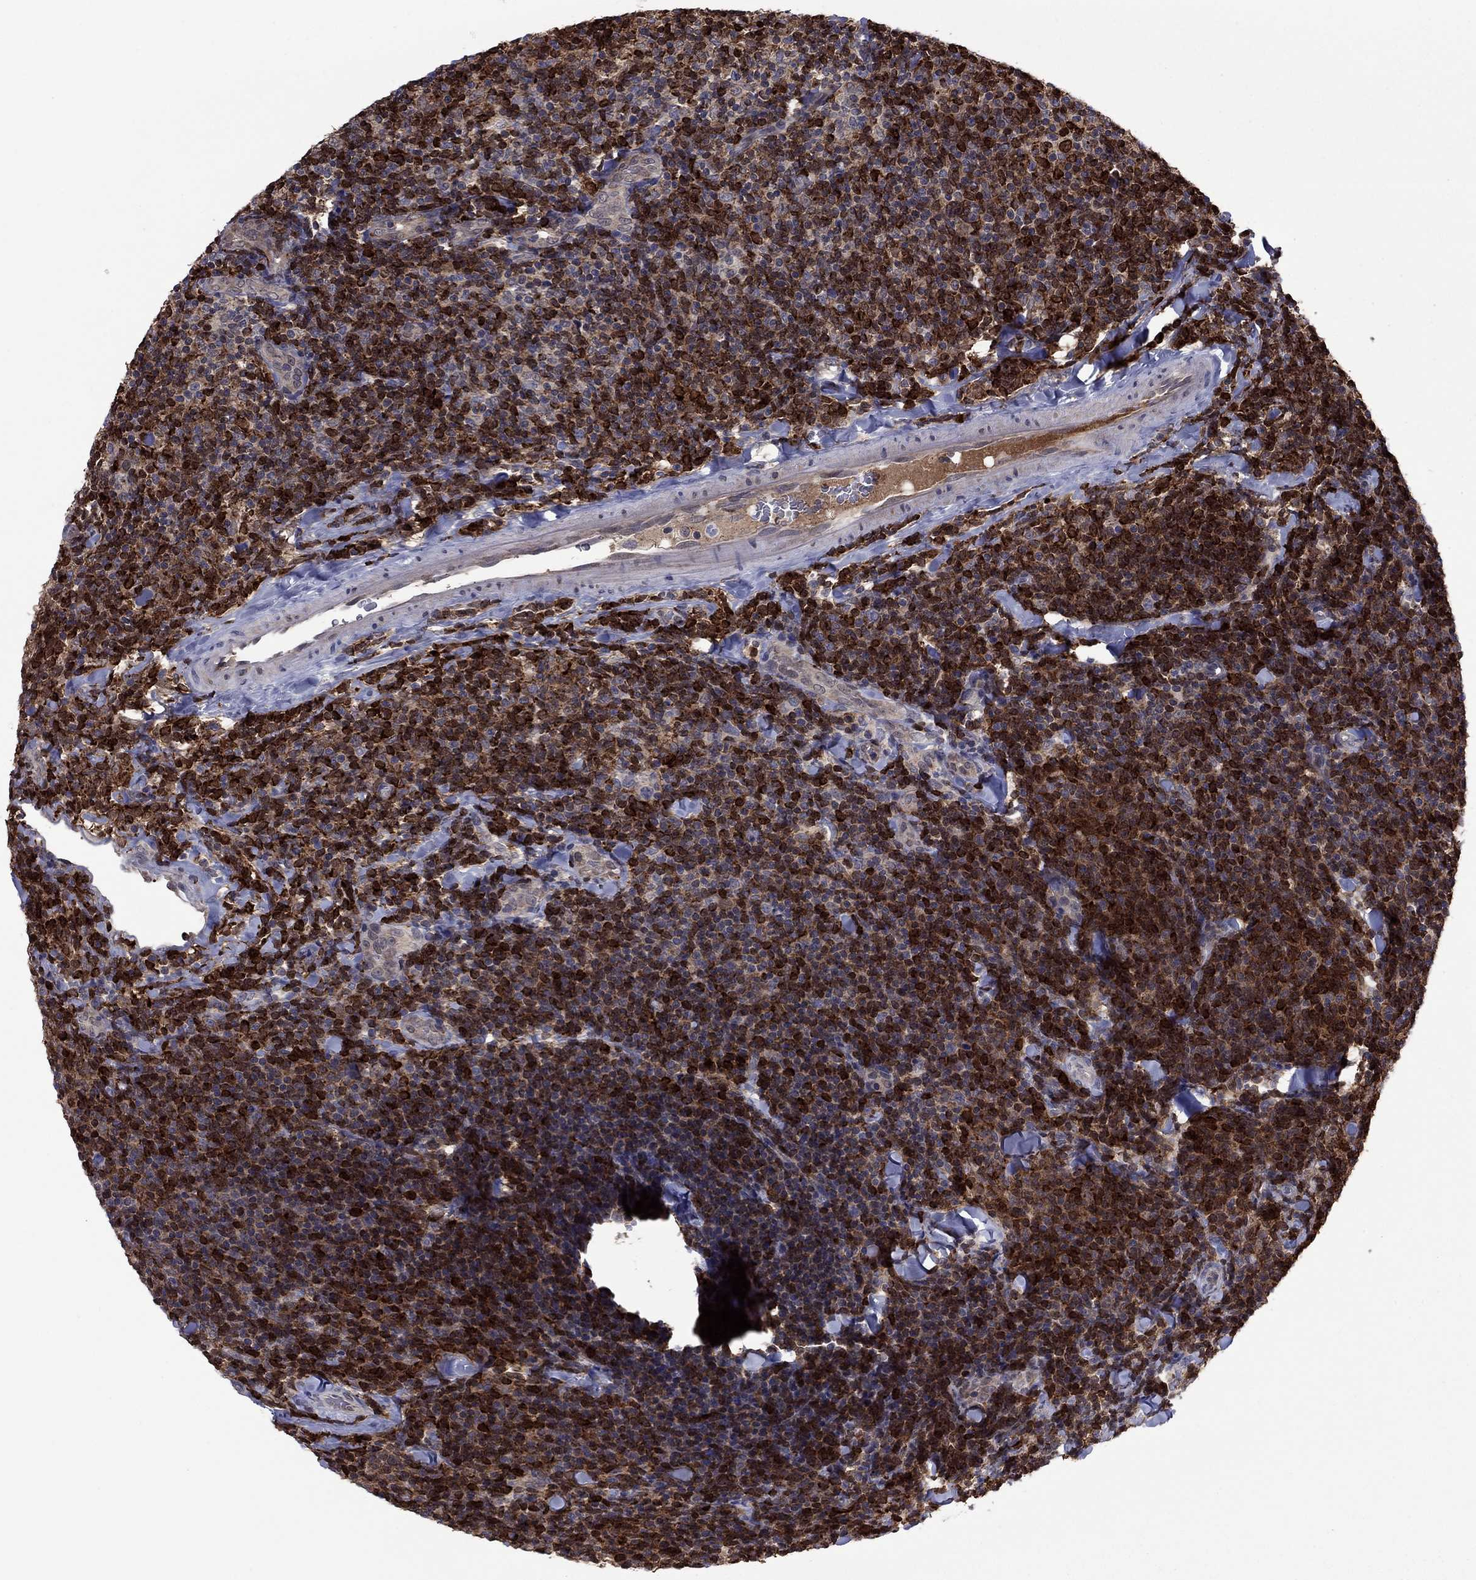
{"staining": {"intensity": "strong", "quantity": "25%-75%", "location": "cytoplasmic/membranous,nuclear"}, "tissue": "lymphoma", "cell_type": "Tumor cells", "image_type": "cancer", "snomed": [{"axis": "morphology", "description": "Malignant lymphoma, non-Hodgkin's type, Low grade"}, {"axis": "topography", "description": "Lymph node"}], "caption": "Protein analysis of malignant lymphoma, non-Hodgkin's type (low-grade) tissue demonstrates strong cytoplasmic/membranous and nuclear staining in approximately 25%-75% of tumor cells.", "gene": "GRHPR", "patient": {"sex": "female", "age": 56}}